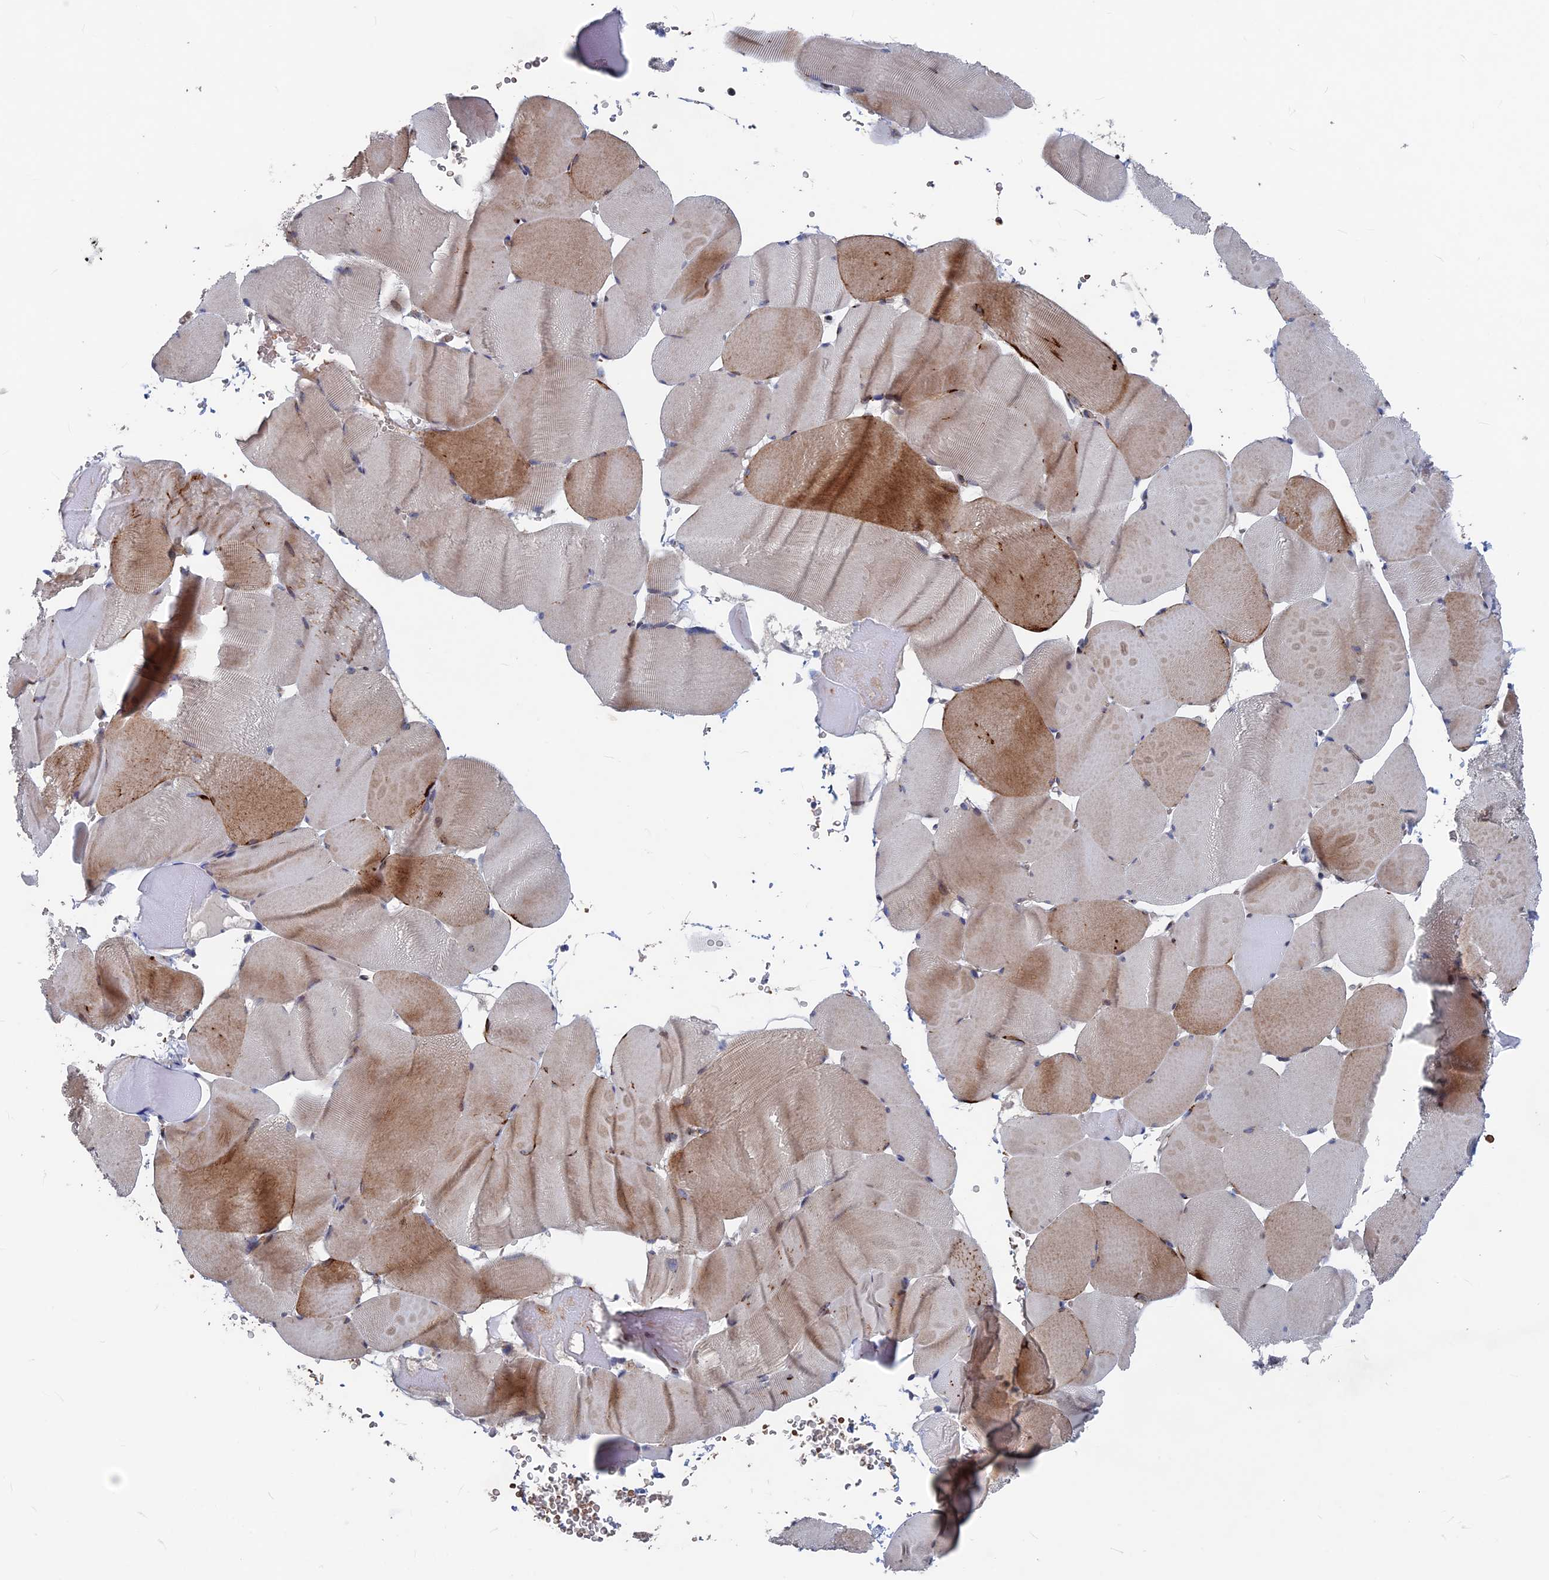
{"staining": {"intensity": "moderate", "quantity": "<25%", "location": "cytoplasmic/membranous"}, "tissue": "skeletal muscle", "cell_type": "Myocytes", "image_type": "normal", "snomed": [{"axis": "morphology", "description": "Normal tissue, NOS"}, {"axis": "topography", "description": "Skeletal muscle"}], "caption": "This histopathology image exhibits normal skeletal muscle stained with immunohistochemistry to label a protein in brown. The cytoplasmic/membranous of myocytes show moderate positivity for the protein. Nuclei are counter-stained blue.", "gene": "SH3D21", "patient": {"sex": "male", "age": 62}}